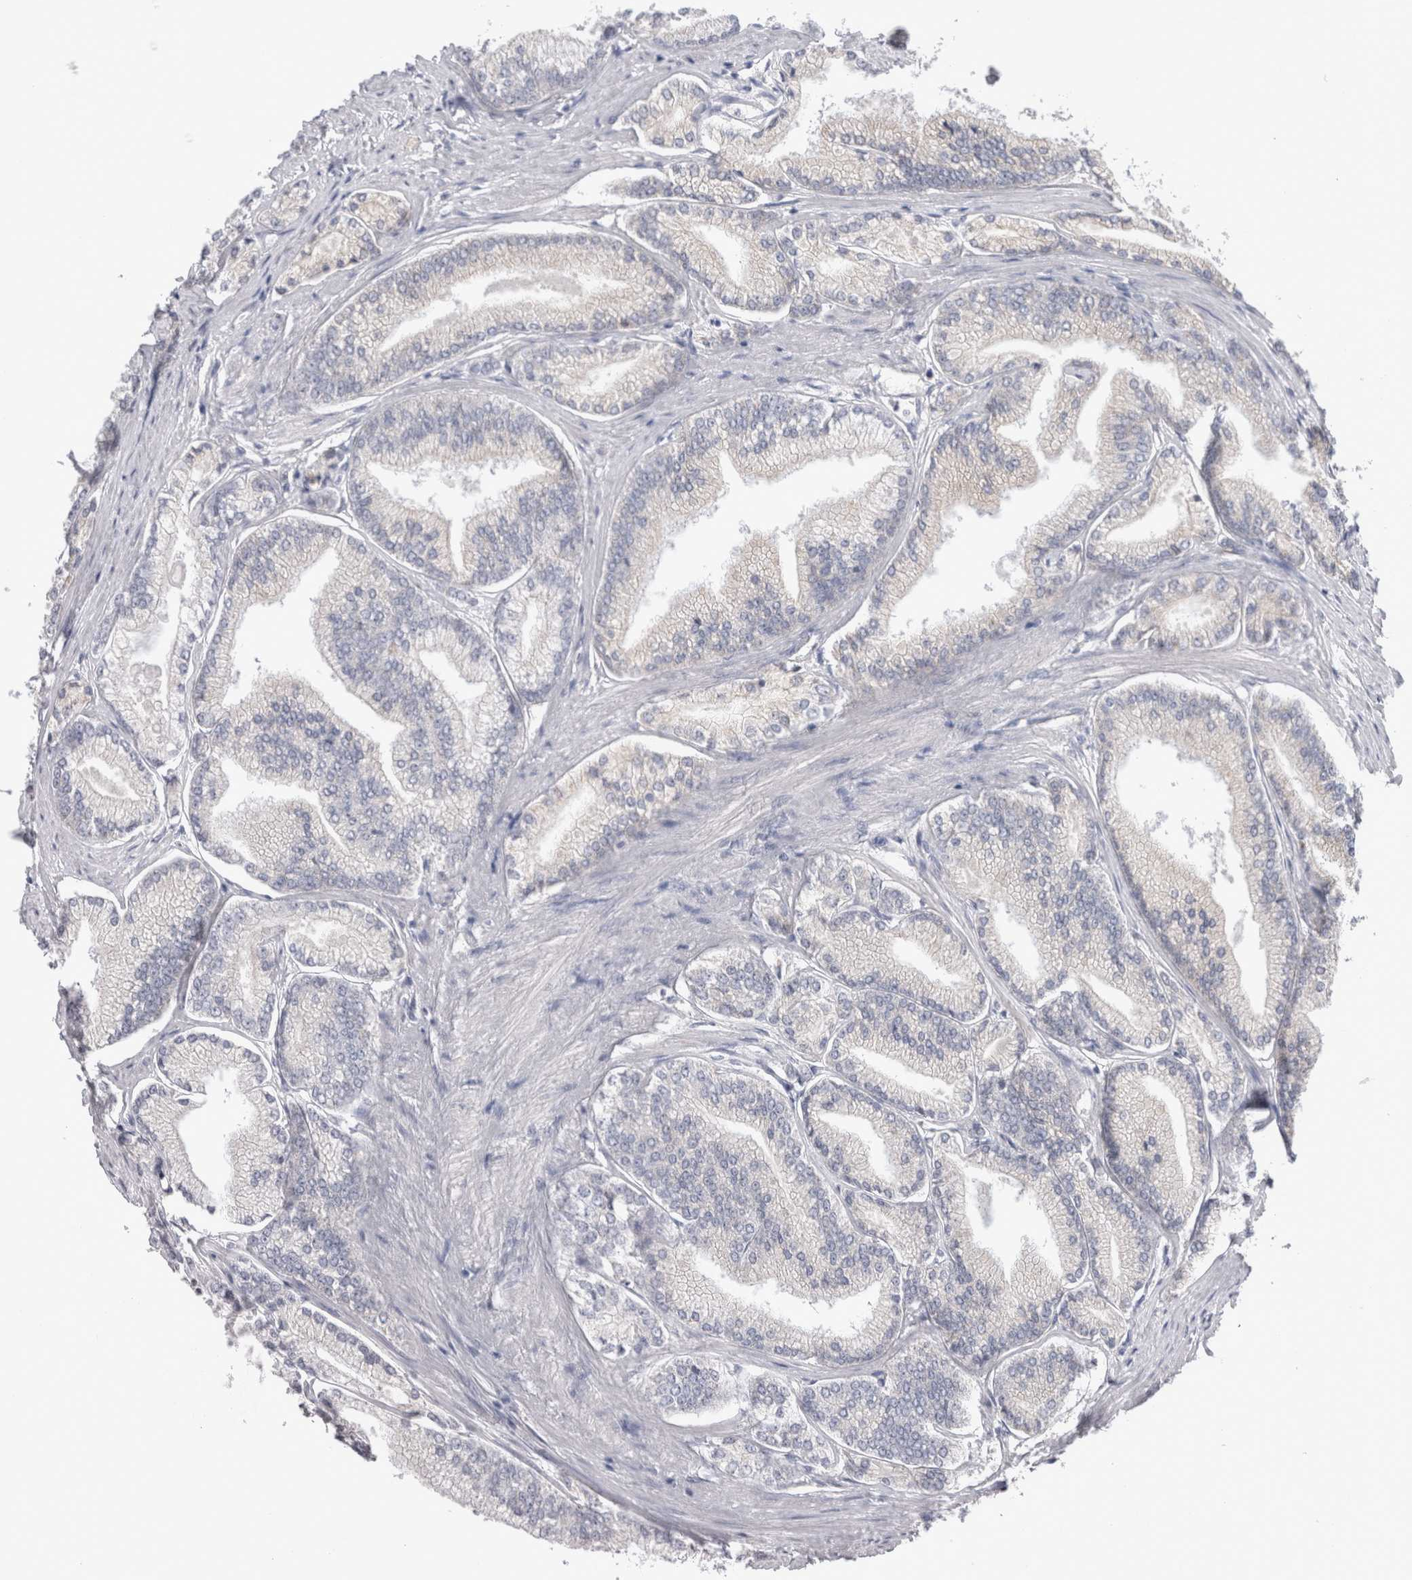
{"staining": {"intensity": "negative", "quantity": "none", "location": "none"}, "tissue": "prostate cancer", "cell_type": "Tumor cells", "image_type": "cancer", "snomed": [{"axis": "morphology", "description": "Adenocarcinoma, Low grade"}, {"axis": "topography", "description": "Prostate"}], "caption": "The photomicrograph demonstrates no staining of tumor cells in prostate cancer (adenocarcinoma (low-grade)). (DAB immunohistochemistry visualized using brightfield microscopy, high magnification).", "gene": "SMAP2", "patient": {"sex": "male", "age": 52}}